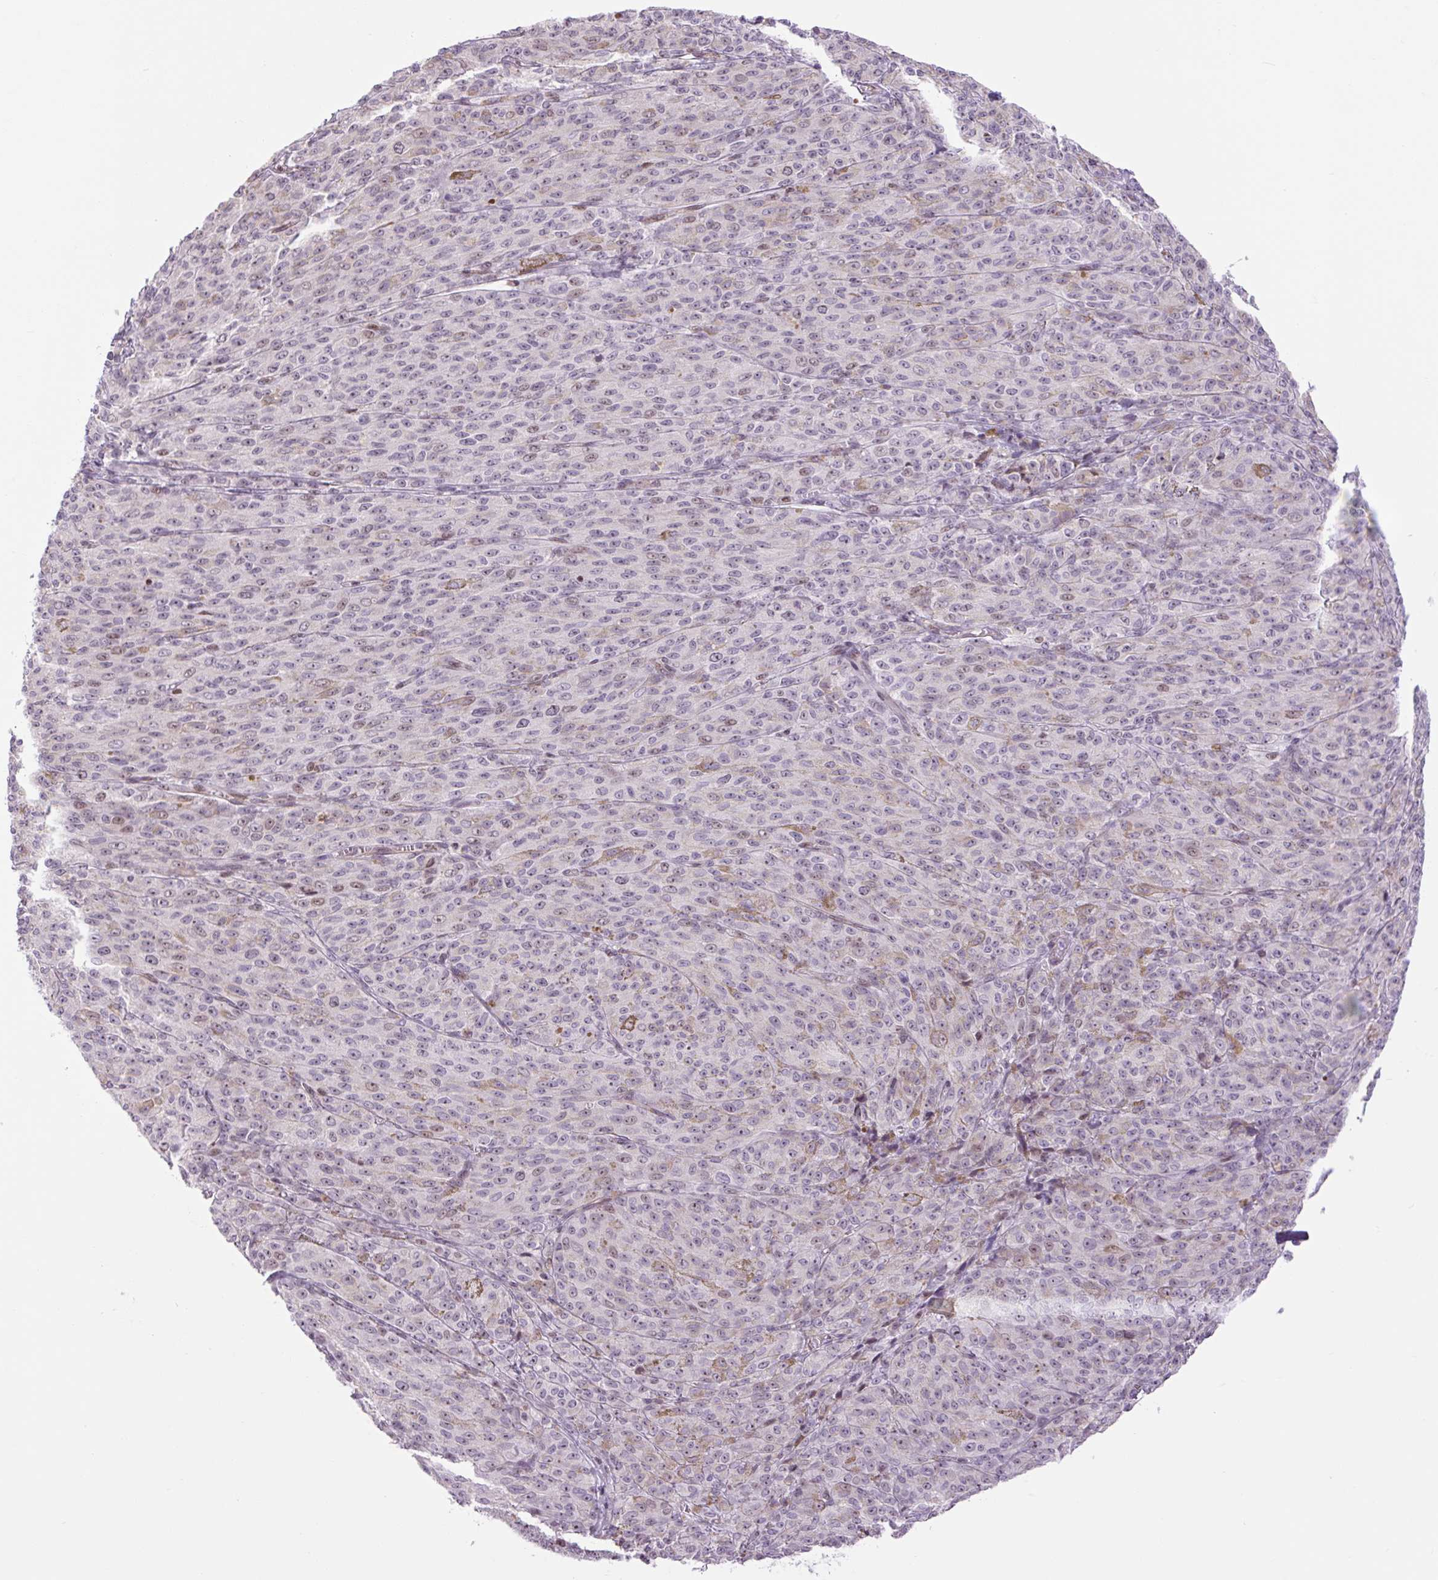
{"staining": {"intensity": "weak", "quantity": "<25%", "location": "nuclear"}, "tissue": "melanoma", "cell_type": "Tumor cells", "image_type": "cancer", "snomed": [{"axis": "morphology", "description": "Malignant melanoma, NOS"}, {"axis": "topography", "description": "Skin"}], "caption": "There is no significant positivity in tumor cells of malignant melanoma.", "gene": "ZNF417", "patient": {"sex": "female", "age": 52}}